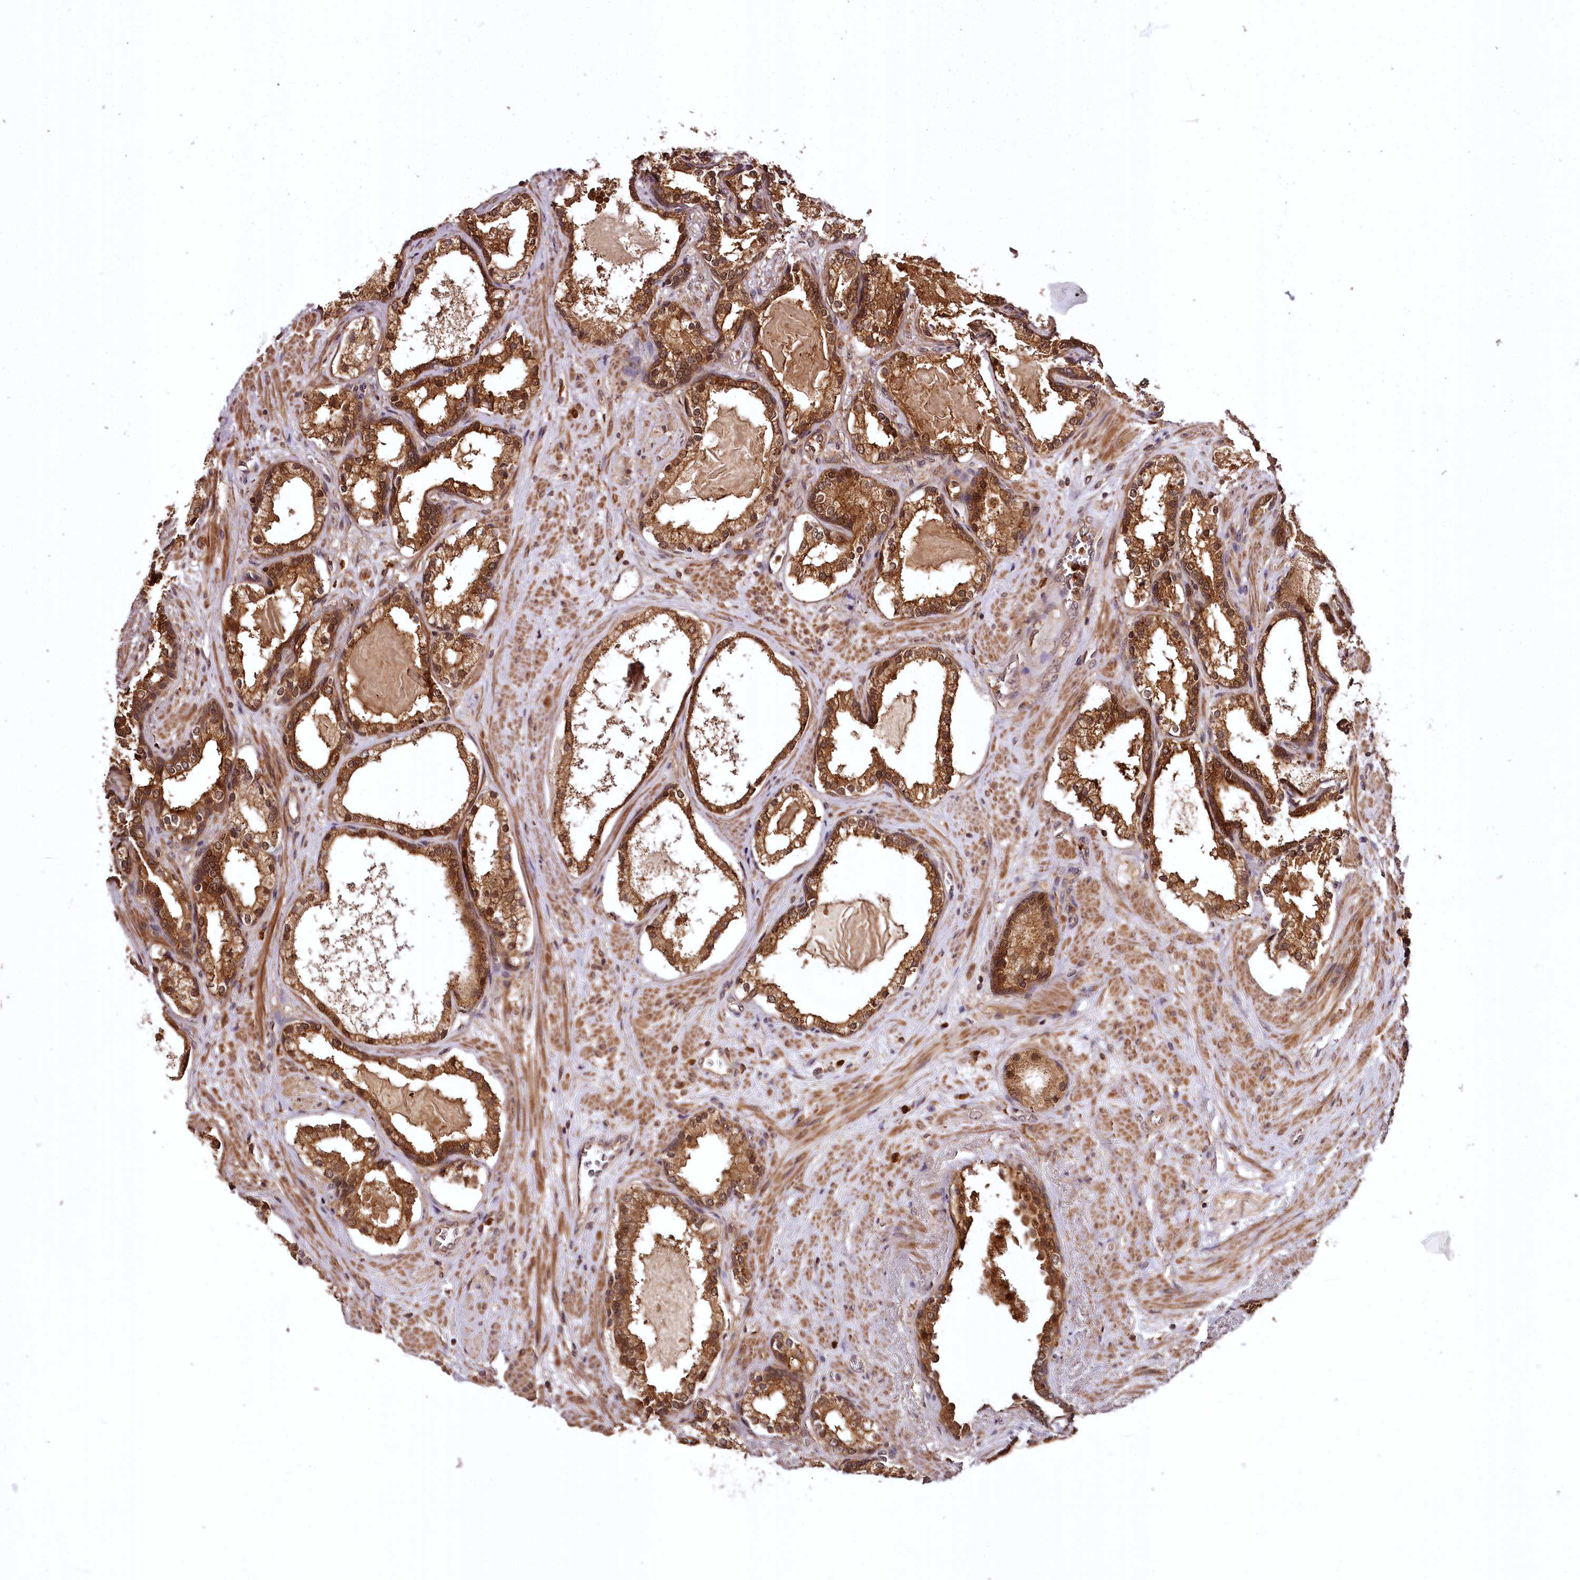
{"staining": {"intensity": "moderate", "quantity": ">75%", "location": "cytoplasmic/membranous,nuclear"}, "tissue": "prostate cancer", "cell_type": "Tumor cells", "image_type": "cancer", "snomed": [{"axis": "morphology", "description": "Adenocarcinoma, High grade"}, {"axis": "topography", "description": "Prostate"}], "caption": "Prostate cancer (adenocarcinoma (high-grade)) was stained to show a protein in brown. There is medium levels of moderate cytoplasmic/membranous and nuclear expression in approximately >75% of tumor cells.", "gene": "TTC12", "patient": {"sex": "male", "age": 58}}